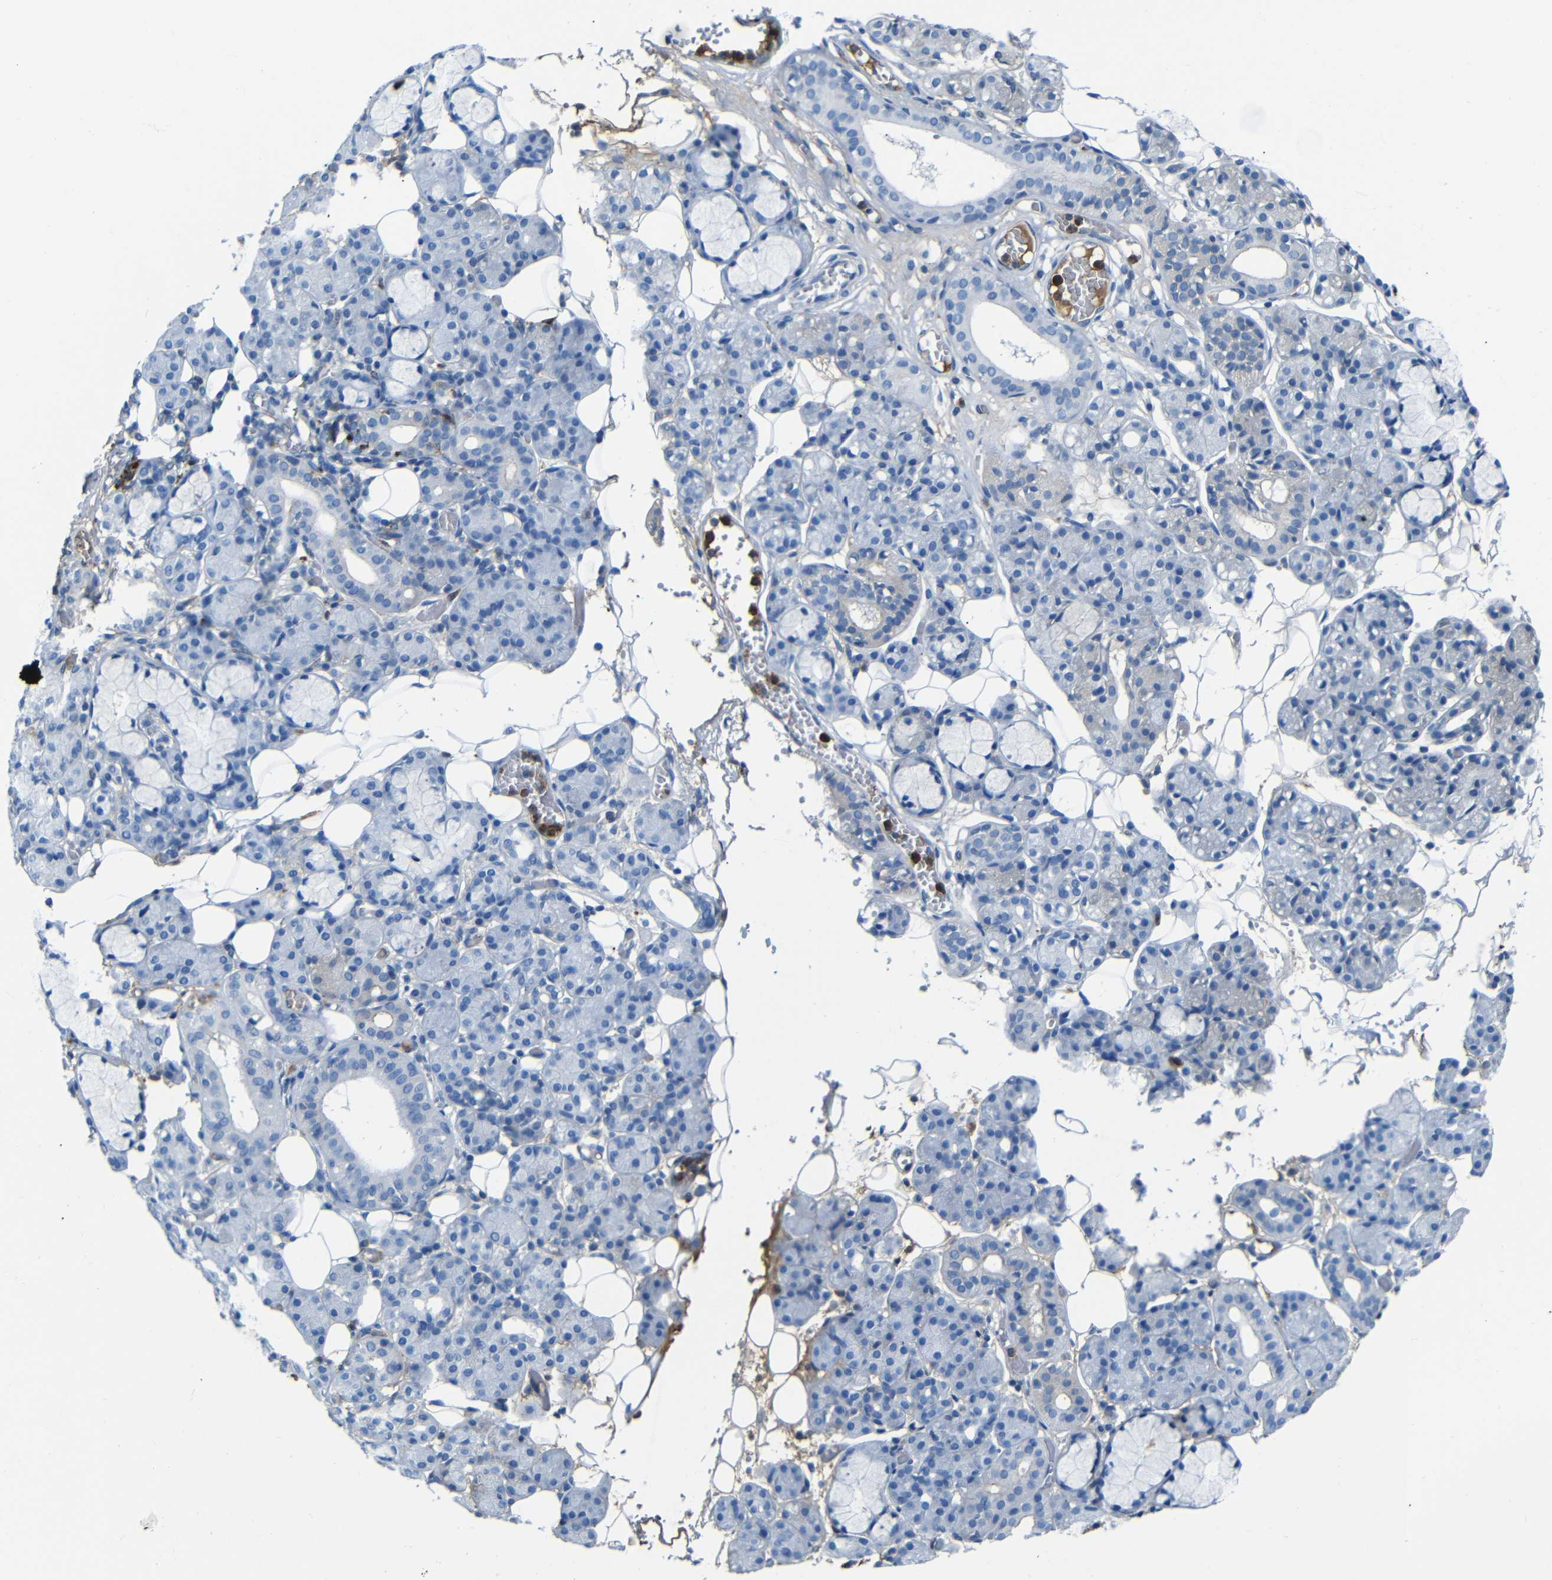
{"staining": {"intensity": "weak", "quantity": "<25%", "location": "cytoplasmic/membranous"}, "tissue": "salivary gland", "cell_type": "Glandular cells", "image_type": "normal", "snomed": [{"axis": "morphology", "description": "Normal tissue, NOS"}, {"axis": "topography", "description": "Salivary gland"}], "caption": "This is an immunohistochemistry histopathology image of benign salivary gland. There is no staining in glandular cells.", "gene": "SERPINA1", "patient": {"sex": "male", "age": 63}}